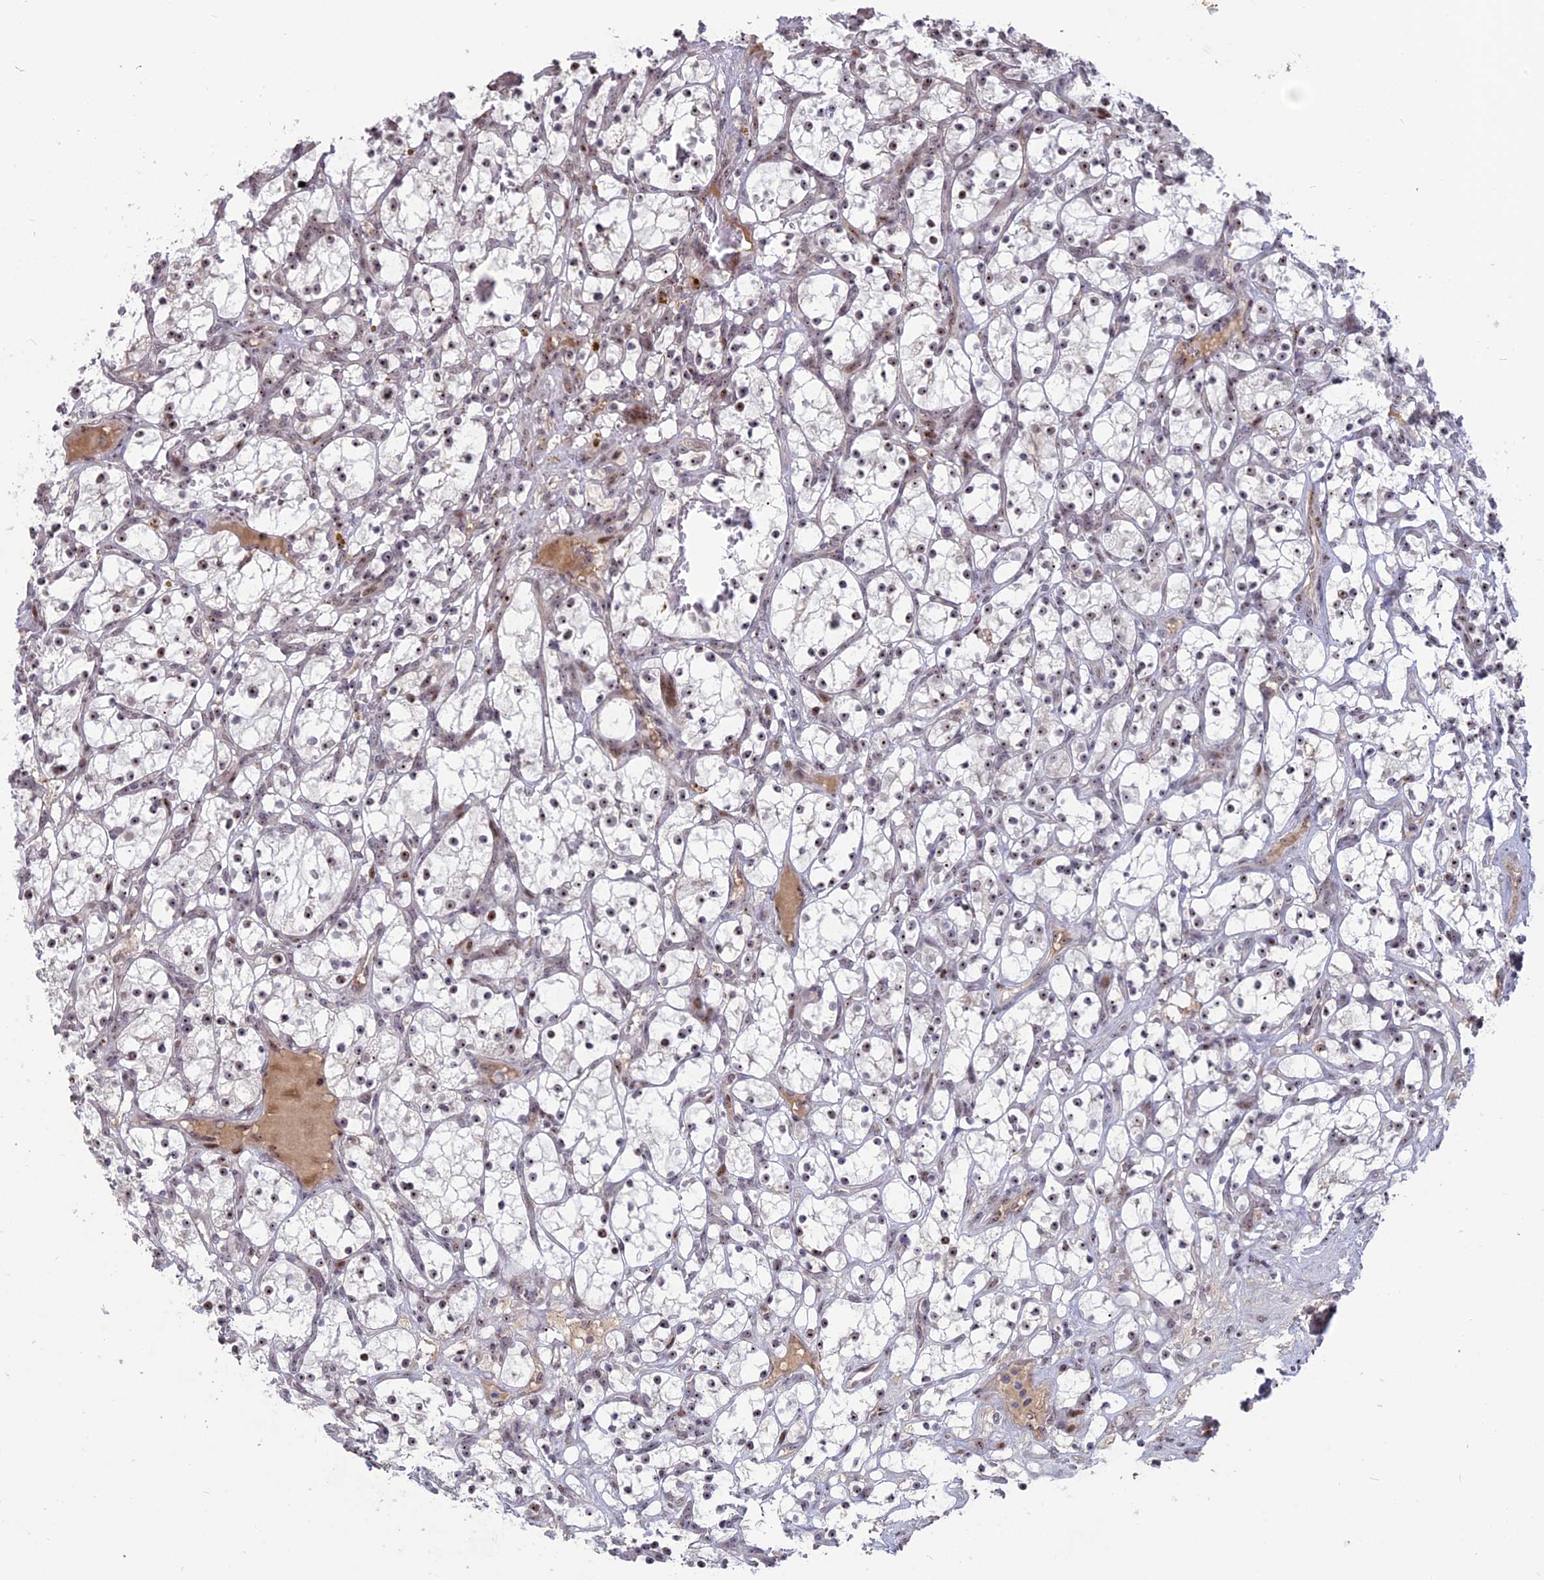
{"staining": {"intensity": "moderate", "quantity": "<25%", "location": "nuclear"}, "tissue": "renal cancer", "cell_type": "Tumor cells", "image_type": "cancer", "snomed": [{"axis": "morphology", "description": "Adenocarcinoma, NOS"}, {"axis": "topography", "description": "Kidney"}], "caption": "Protein staining of adenocarcinoma (renal) tissue exhibits moderate nuclear staining in about <25% of tumor cells.", "gene": "FAM131A", "patient": {"sex": "female", "age": 69}}